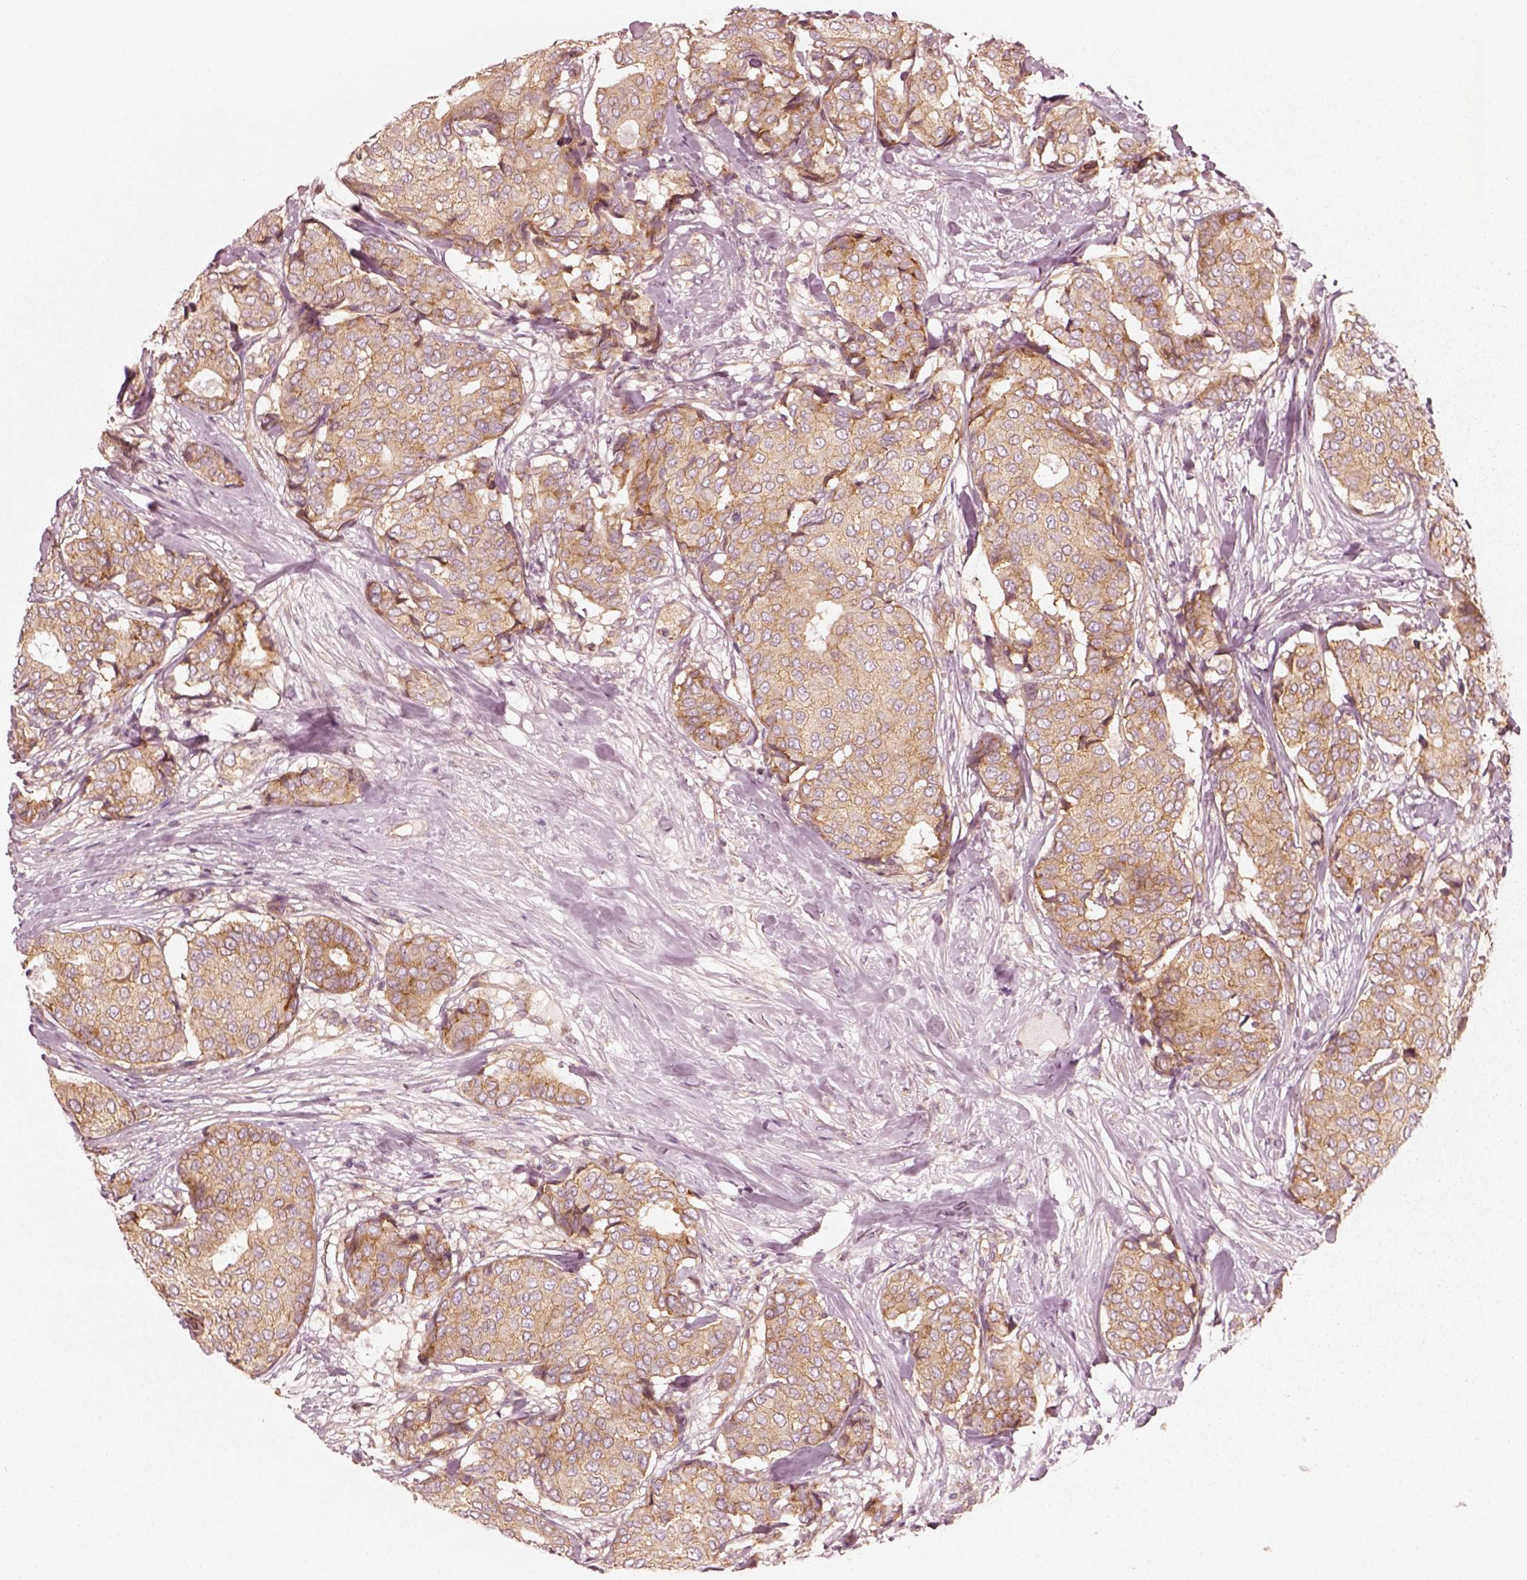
{"staining": {"intensity": "moderate", "quantity": ">75%", "location": "cytoplasmic/membranous"}, "tissue": "breast cancer", "cell_type": "Tumor cells", "image_type": "cancer", "snomed": [{"axis": "morphology", "description": "Duct carcinoma"}, {"axis": "topography", "description": "Breast"}], "caption": "Human breast cancer (intraductal carcinoma) stained with a protein marker displays moderate staining in tumor cells.", "gene": "CNOT2", "patient": {"sex": "female", "age": 75}}